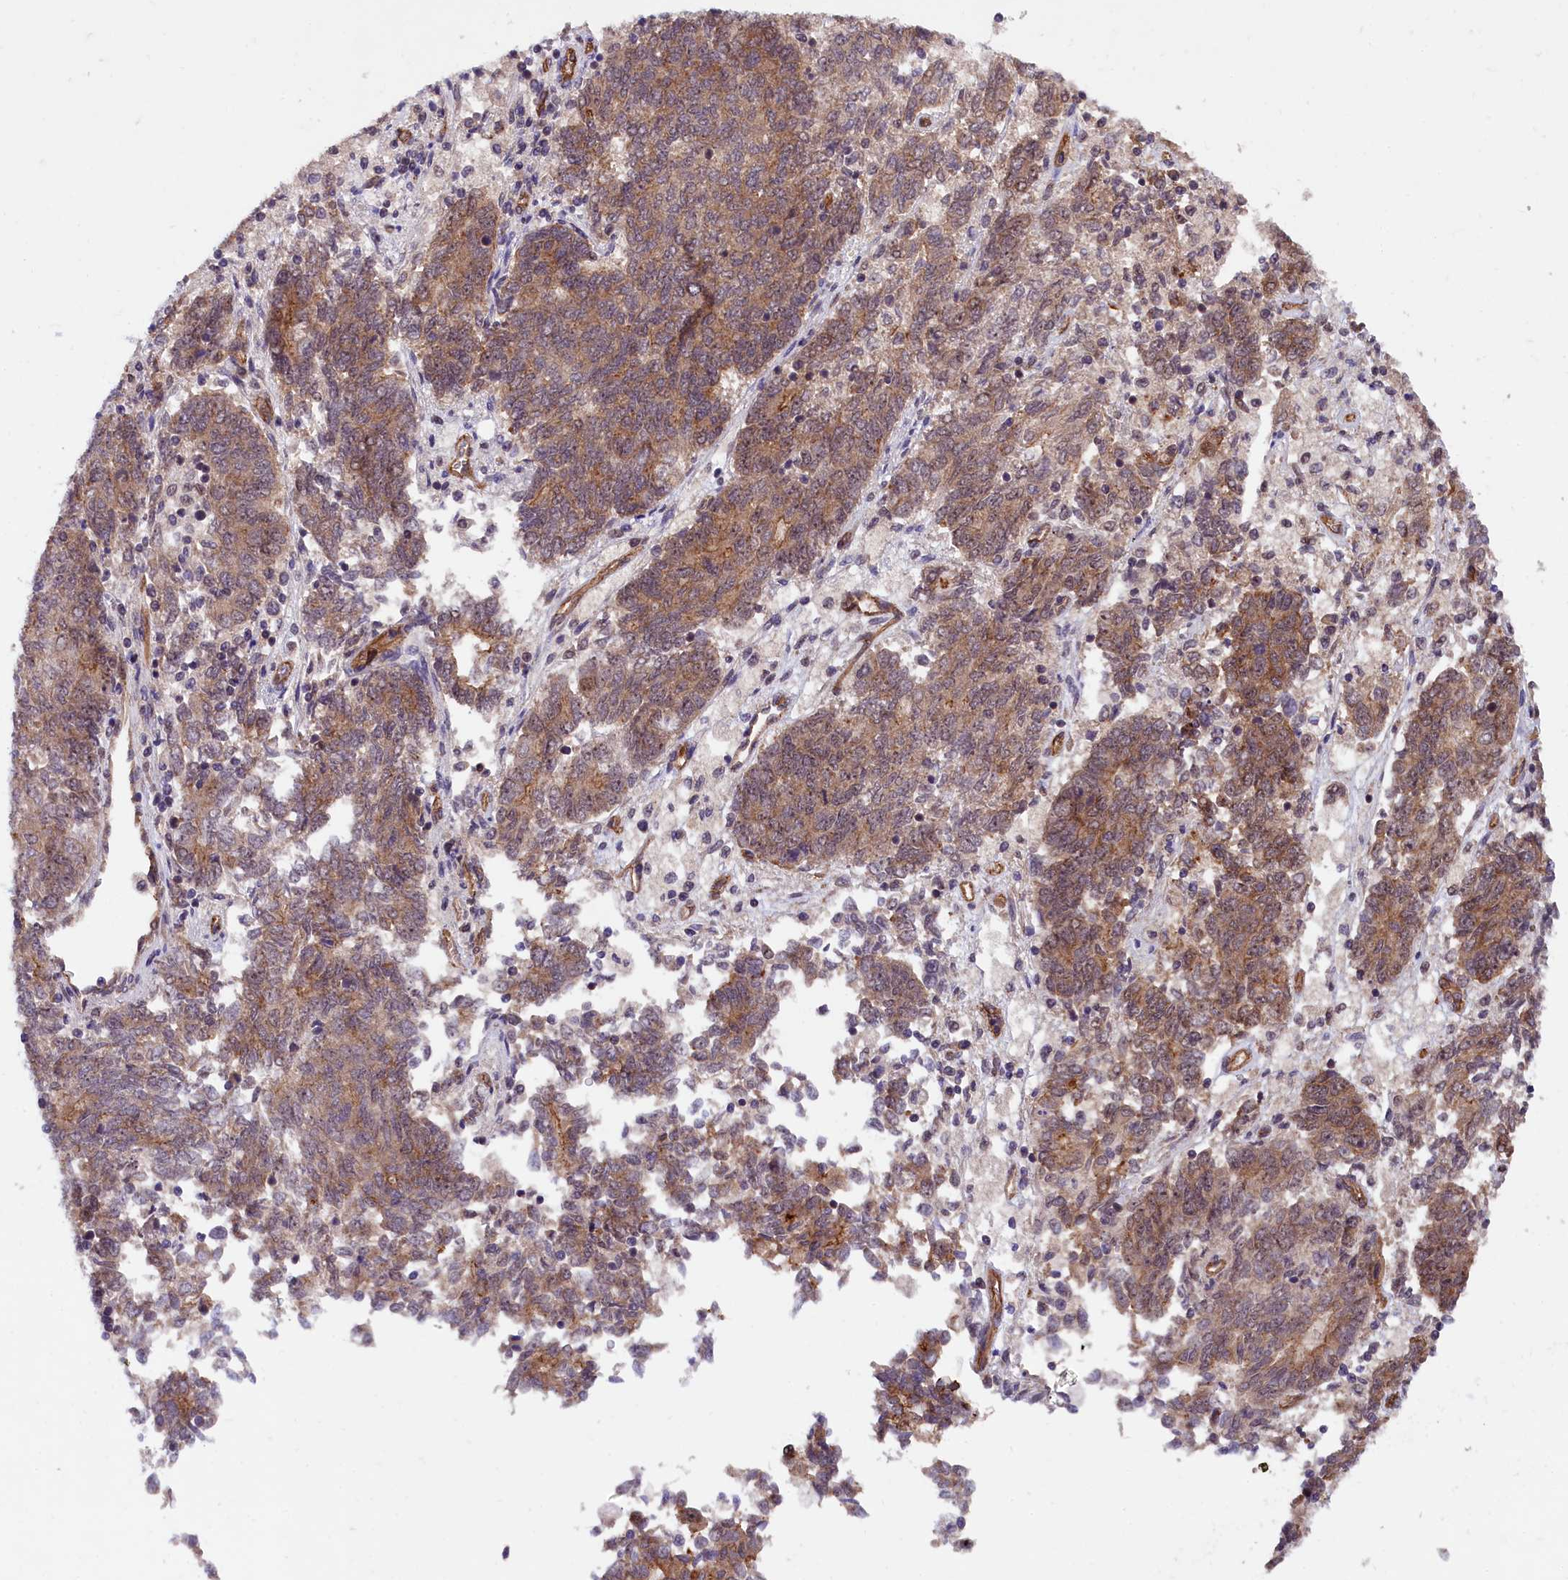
{"staining": {"intensity": "moderate", "quantity": ">75%", "location": "cytoplasmic/membranous"}, "tissue": "endometrial cancer", "cell_type": "Tumor cells", "image_type": "cancer", "snomed": [{"axis": "morphology", "description": "Adenocarcinoma, NOS"}, {"axis": "topography", "description": "Endometrium"}], "caption": "Tumor cells show medium levels of moderate cytoplasmic/membranous expression in about >75% of cells in endometrial adenocarcinoma. Nuclei are stained in blue.", "gene": "ARL14EP", "patient": {"sex": "female", "age": 80}}